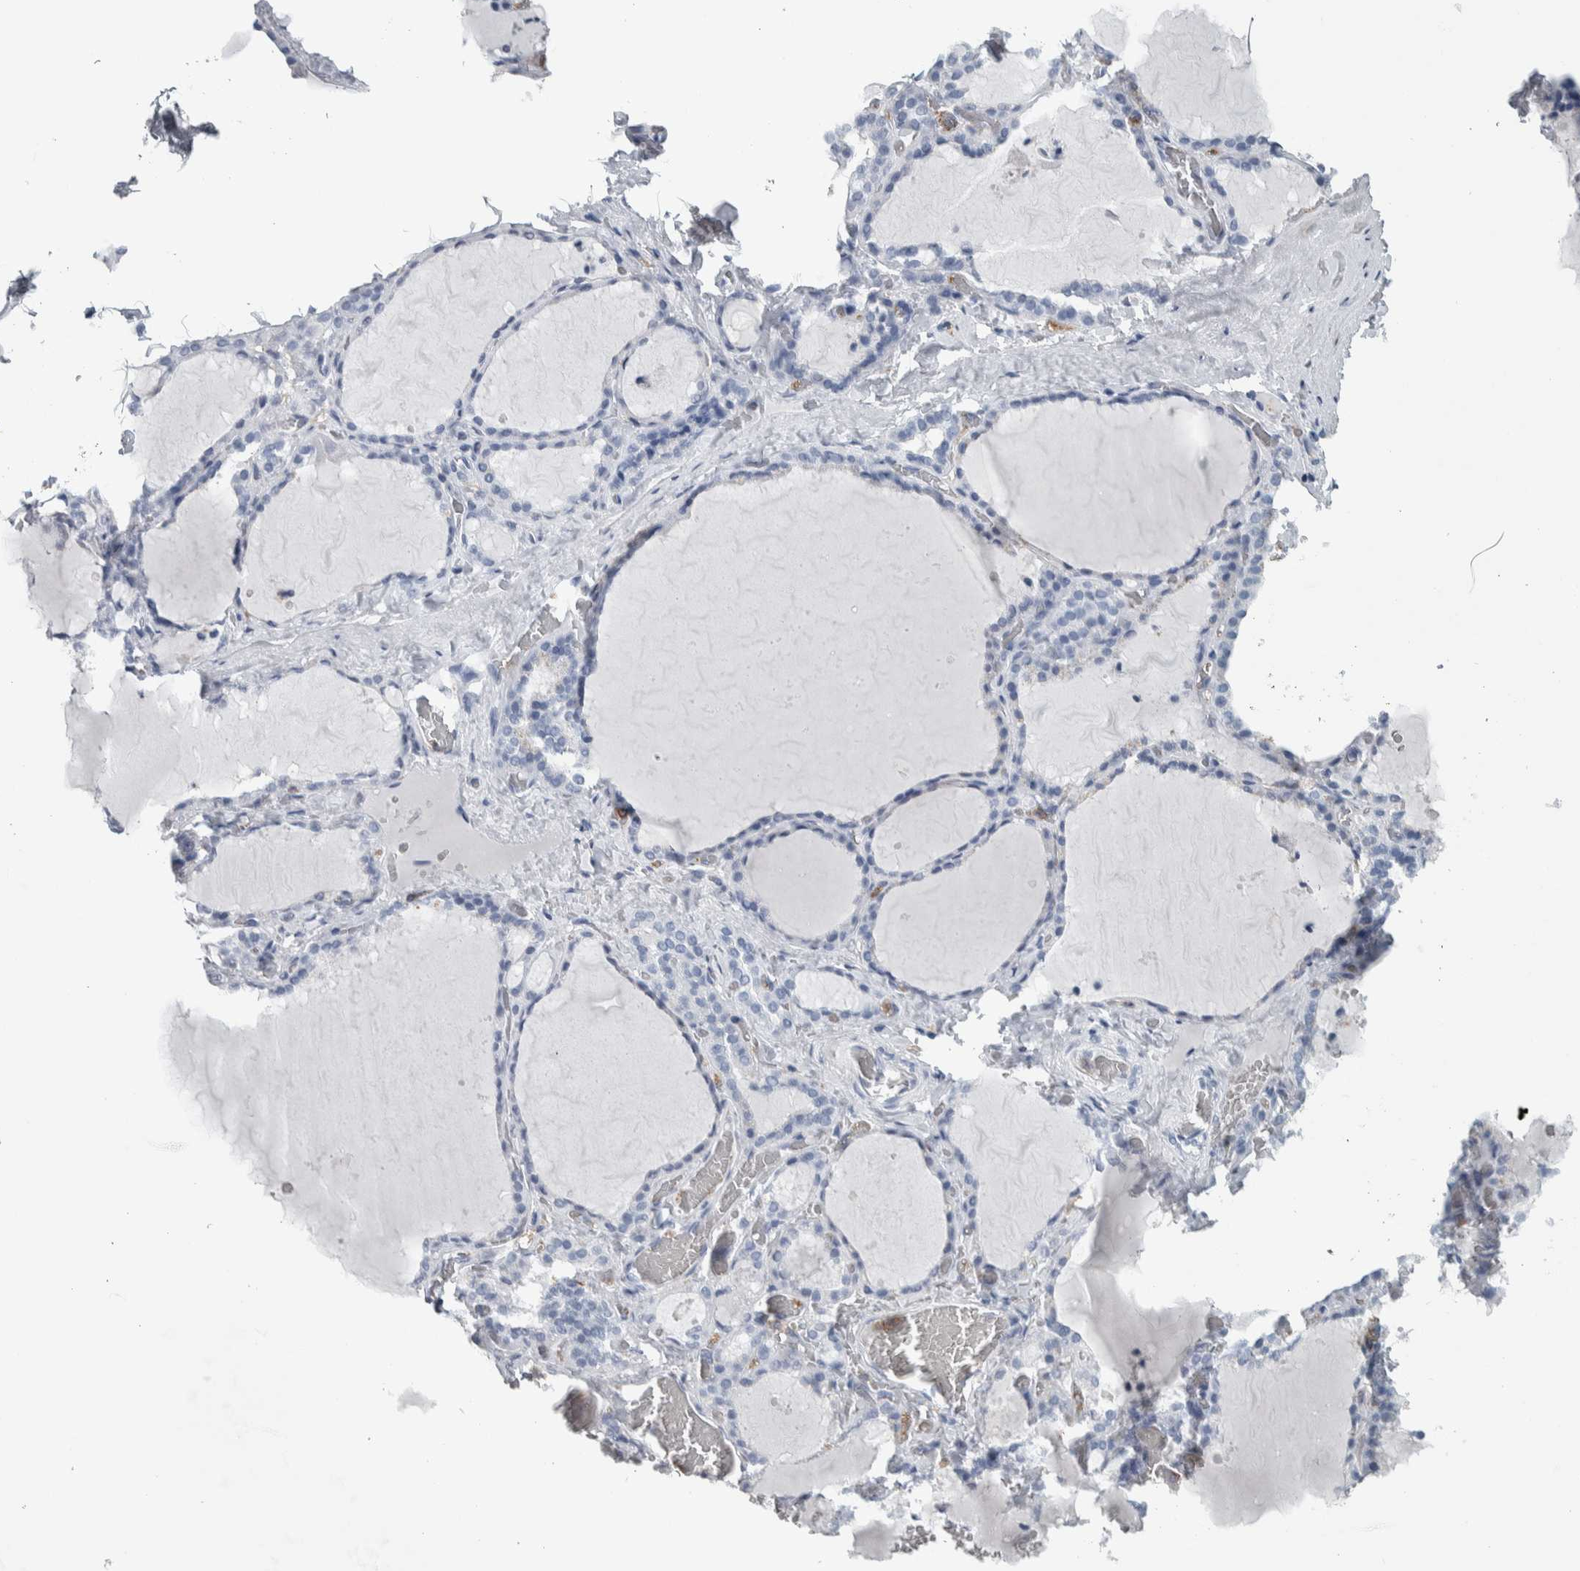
{"staining": {"intensity": "negative", "quantity": "none", "location": "none"}, "tissue": "thyroid gland", "cell_type": "Glandular cells", "image_type": "normal", "snomed": [{"axis": "morphology", "description": "Normal tissue, NOS"}, {"axis": "topography", "description": "Thyroid gland"}], "caption": "Immunohistochemistry of normal thyroid gland reveals no staining in glandular cells.", "gene": "SKAP2", "patient": {"sex": "female", "age": 22}}